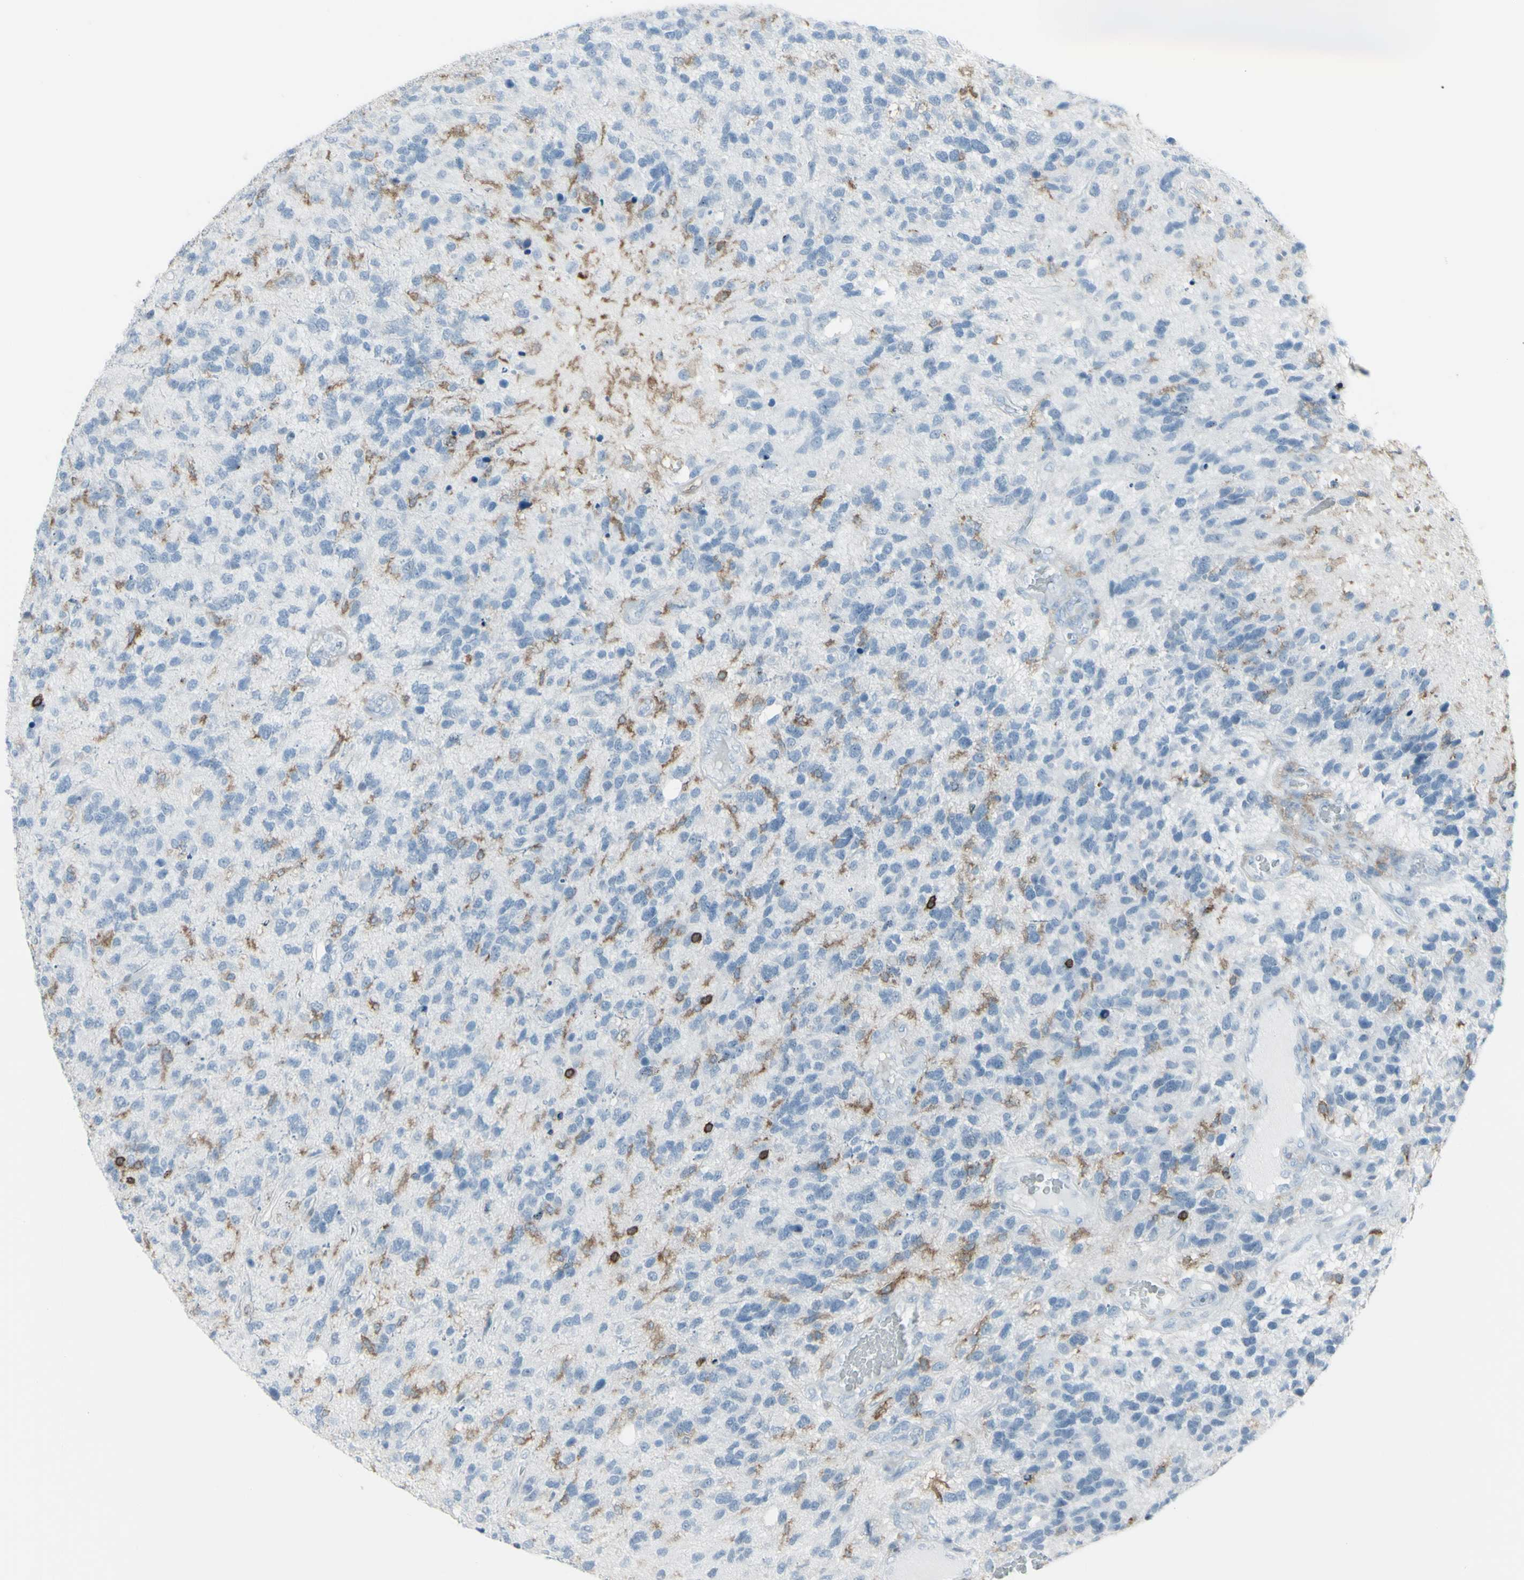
{"staining": {"intensity": "negative", "quantity": "none", "location": "none"}, "tissue": "glioma", "cell_type": "Tumor cells", "image_type": "cancer", "snomed": [{"axis": "morphology", "description": "Glioma, malignant, High grade"}, {"axis": "topography", "description": "Brain"}], "caption": "Immunohistochemistry histopathology image of glioma stained for a protein (brown), which shows no staining in tumor cells.", "gene": "NRG1", "patient": {"sex": "female", "age": 58}}